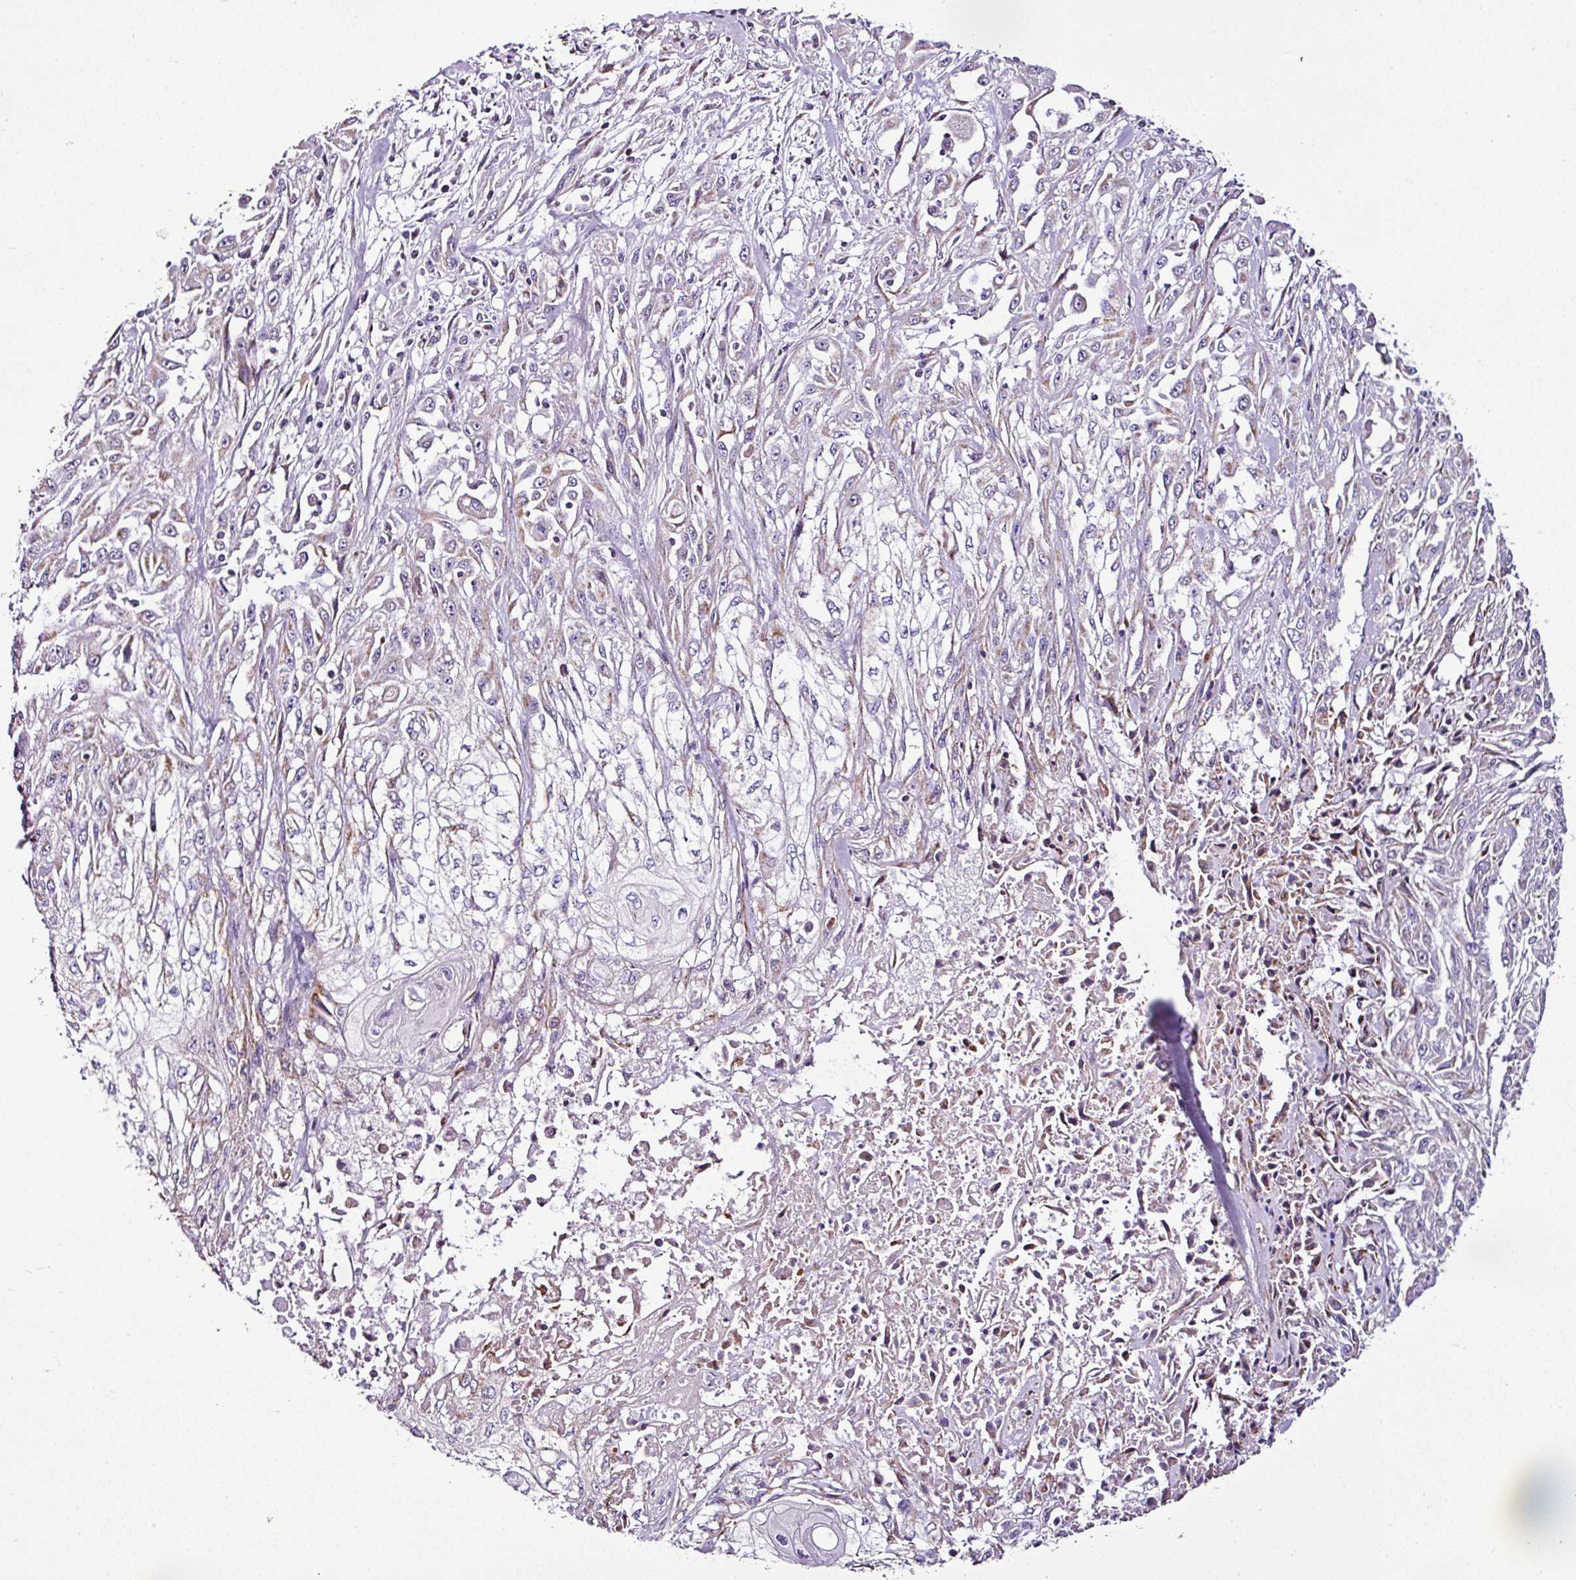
{"staining": {"intensity": "weak", "quantity": "25%-75%", "location": "cytoplasmic/membranous"}, "tissue": "skin cancer", "cell_type": "Tumor cells", "image_type": "cancer", "snomed": [{"axis": "morphology", "description": "Squamous cell carcinoma, NOS"}, {"axis": "morphology", "description": "Squamous cell carcinoma, metastatic, NOS"}, {"axis": "topography", "description": "Skin"}, {"axis": "topography", "description": "Lymph node"}], "caption": "Skin cancer stained with immunohistochemistry displays weak cytoplasmic/membranous positivity in approximately 25%-75% of tumor cells.", "gene": "DPAGT1", "patient": {"sex": "male", "age": 75}}